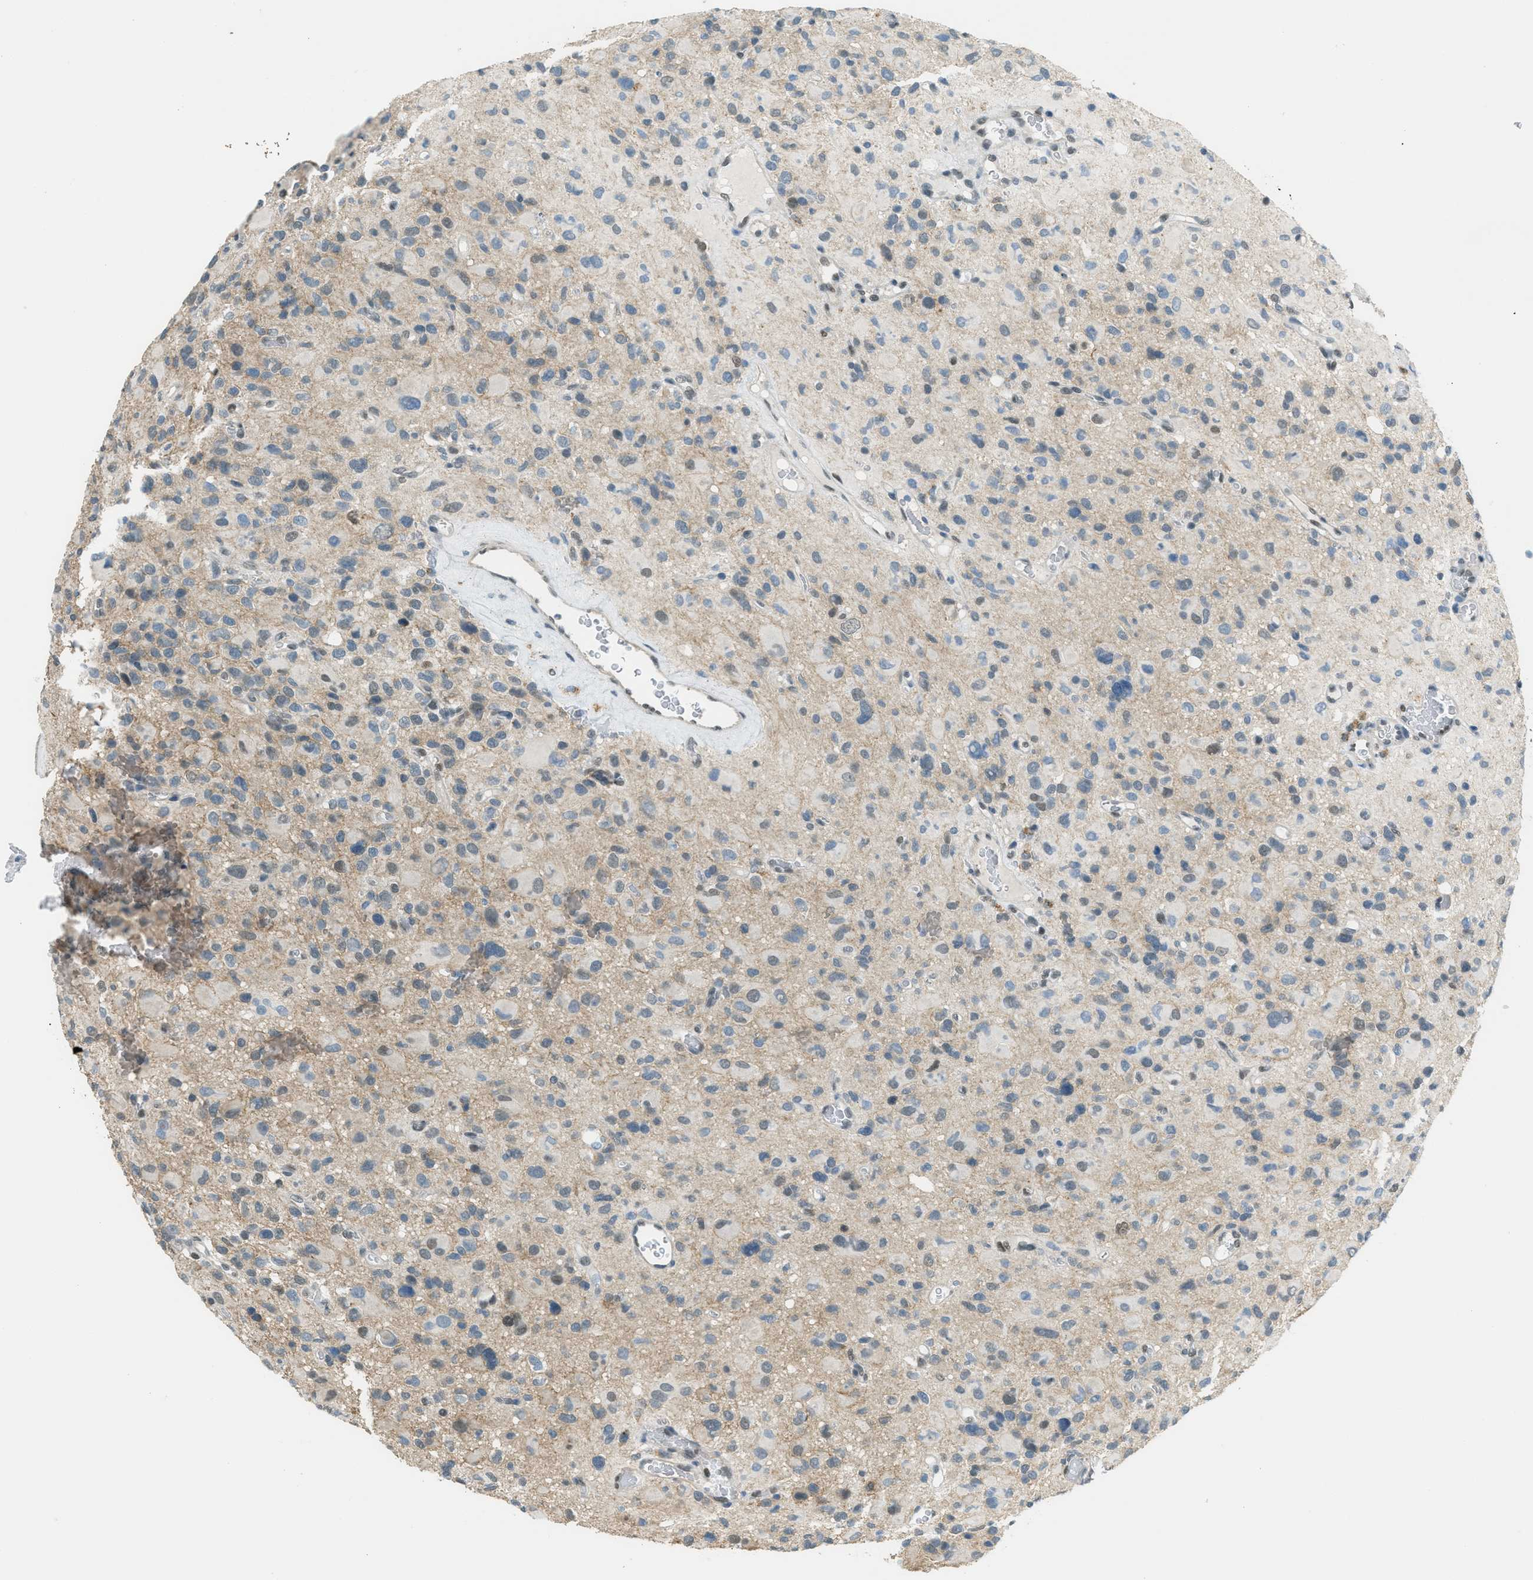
{"staining": {"intensity": "weak", "quantity": "25%-75%", "location": "cytoplasmic/membranous"}, "tissue": "glioma", "cell_type": "Tumor cells", "image_type": "cancer", "snomed": [{"axis": "morphology", "description": "Glioma, malignant, High grade"}, {"axis": "topography", "description": "Brain"}], "caption": "An image of human glioma stained for a protein demonstrates weak cytoplasmic/membranous brown staining in tumor cells. The staining was performed using DAB (3,3'-diaminobenzidine) to visualize the protein expression in brown, while the nuclei were stained in blue with hematoxylin (Magnification: 20x).", "gene": "TCF3", "patient": {"sex": "male", "age": 48}}